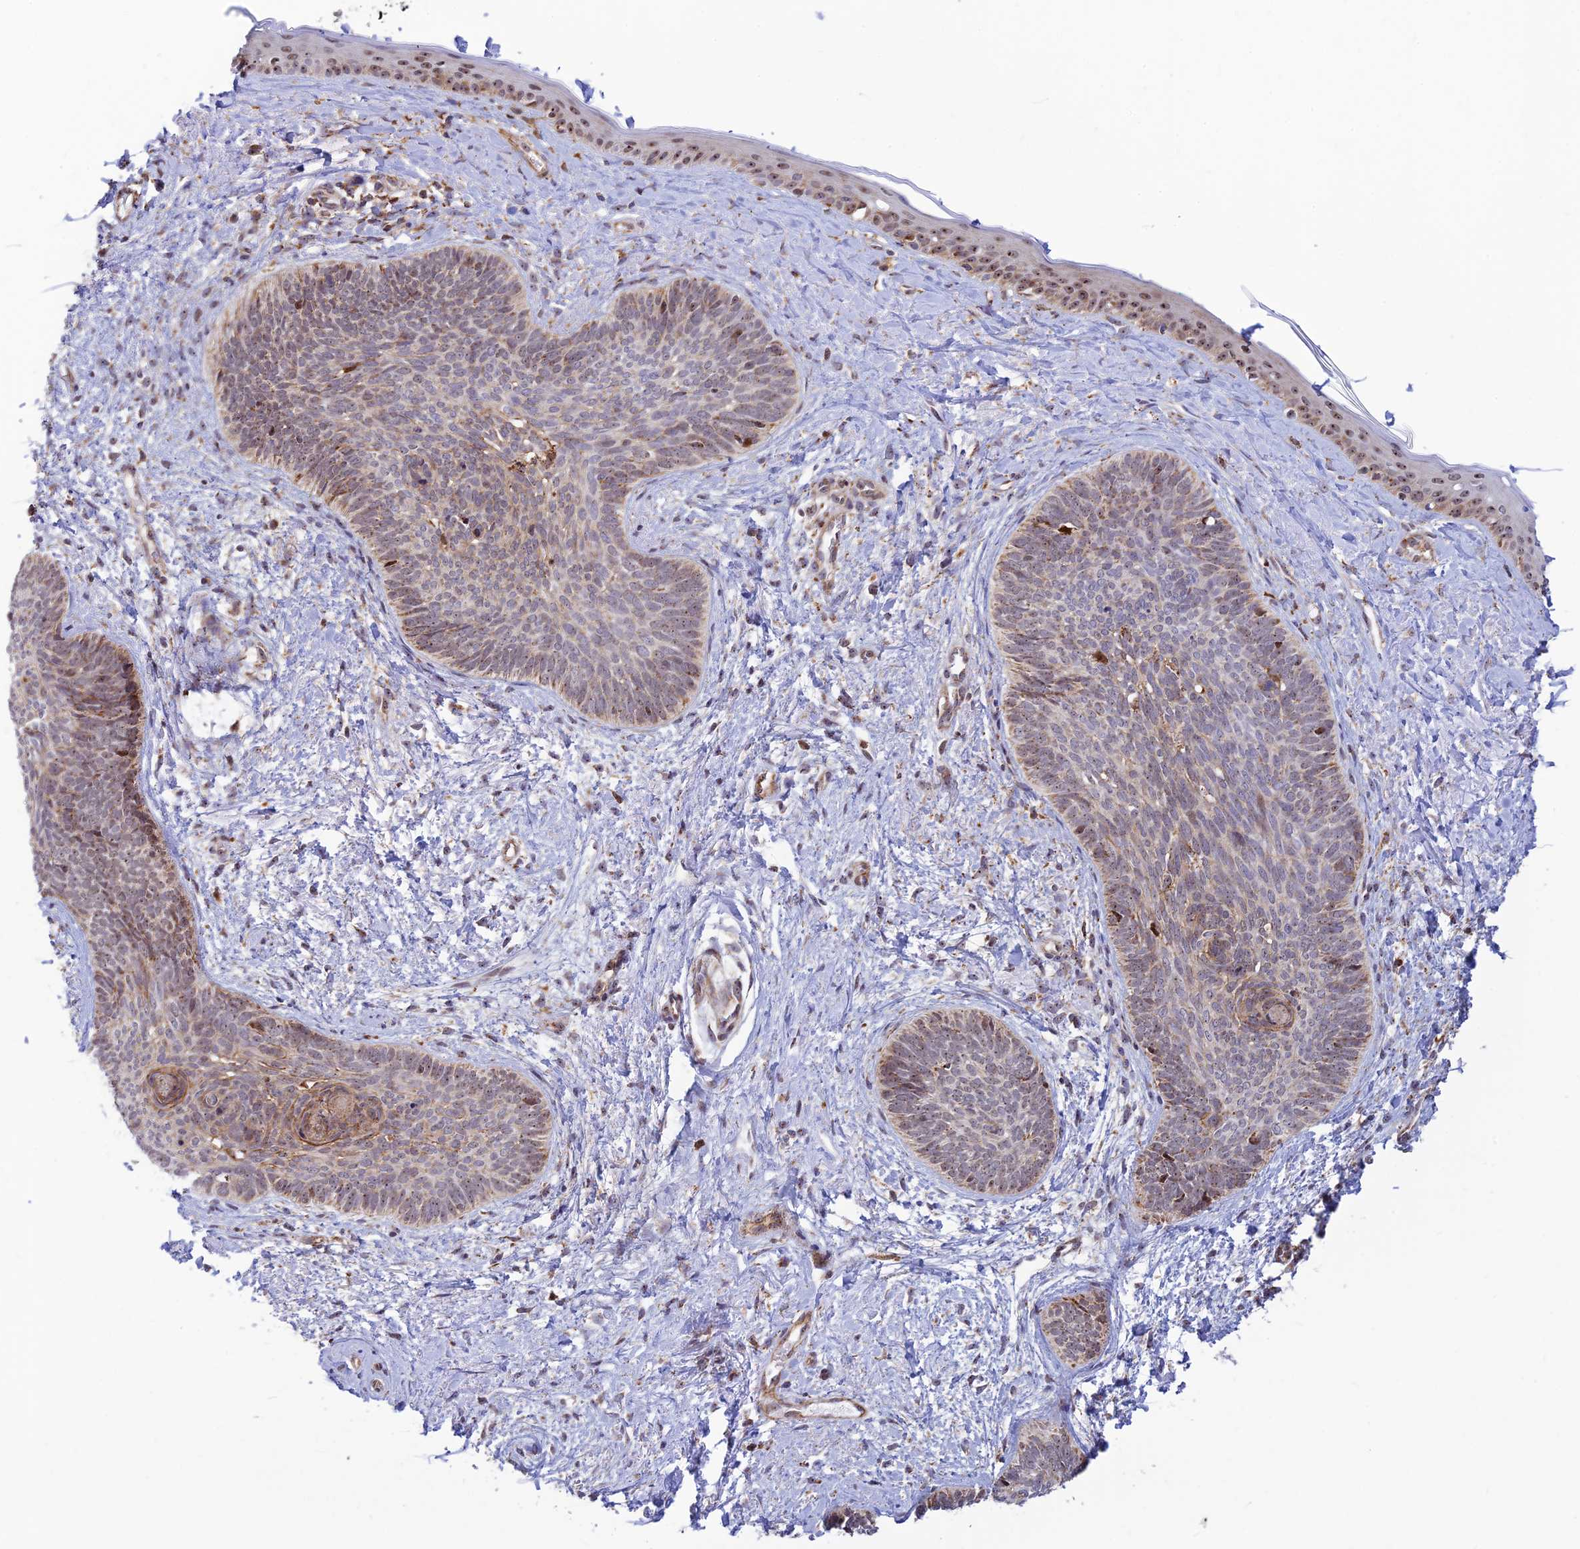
{"staining": {"intensity": "weak", "quantity": "<25%", "location": "cytoplasmic/membranous,nuclear"}, "tissue": "skin cancer", "cell_type": "Tumor cells", "image_type": "cancer", "snomed": [{"axis": "morphology", "description": "Basal cell carcinoma"}, {"axis": "topography", "description": "Skin"}], "caption": "IHC photomicrograph of skin cancer (basal cell carcinoma) stained for a protein (brown), which displays no staining in tumor cells.", "gene": "POLR1G", "patient": {"sex": "female", "age": 81}}